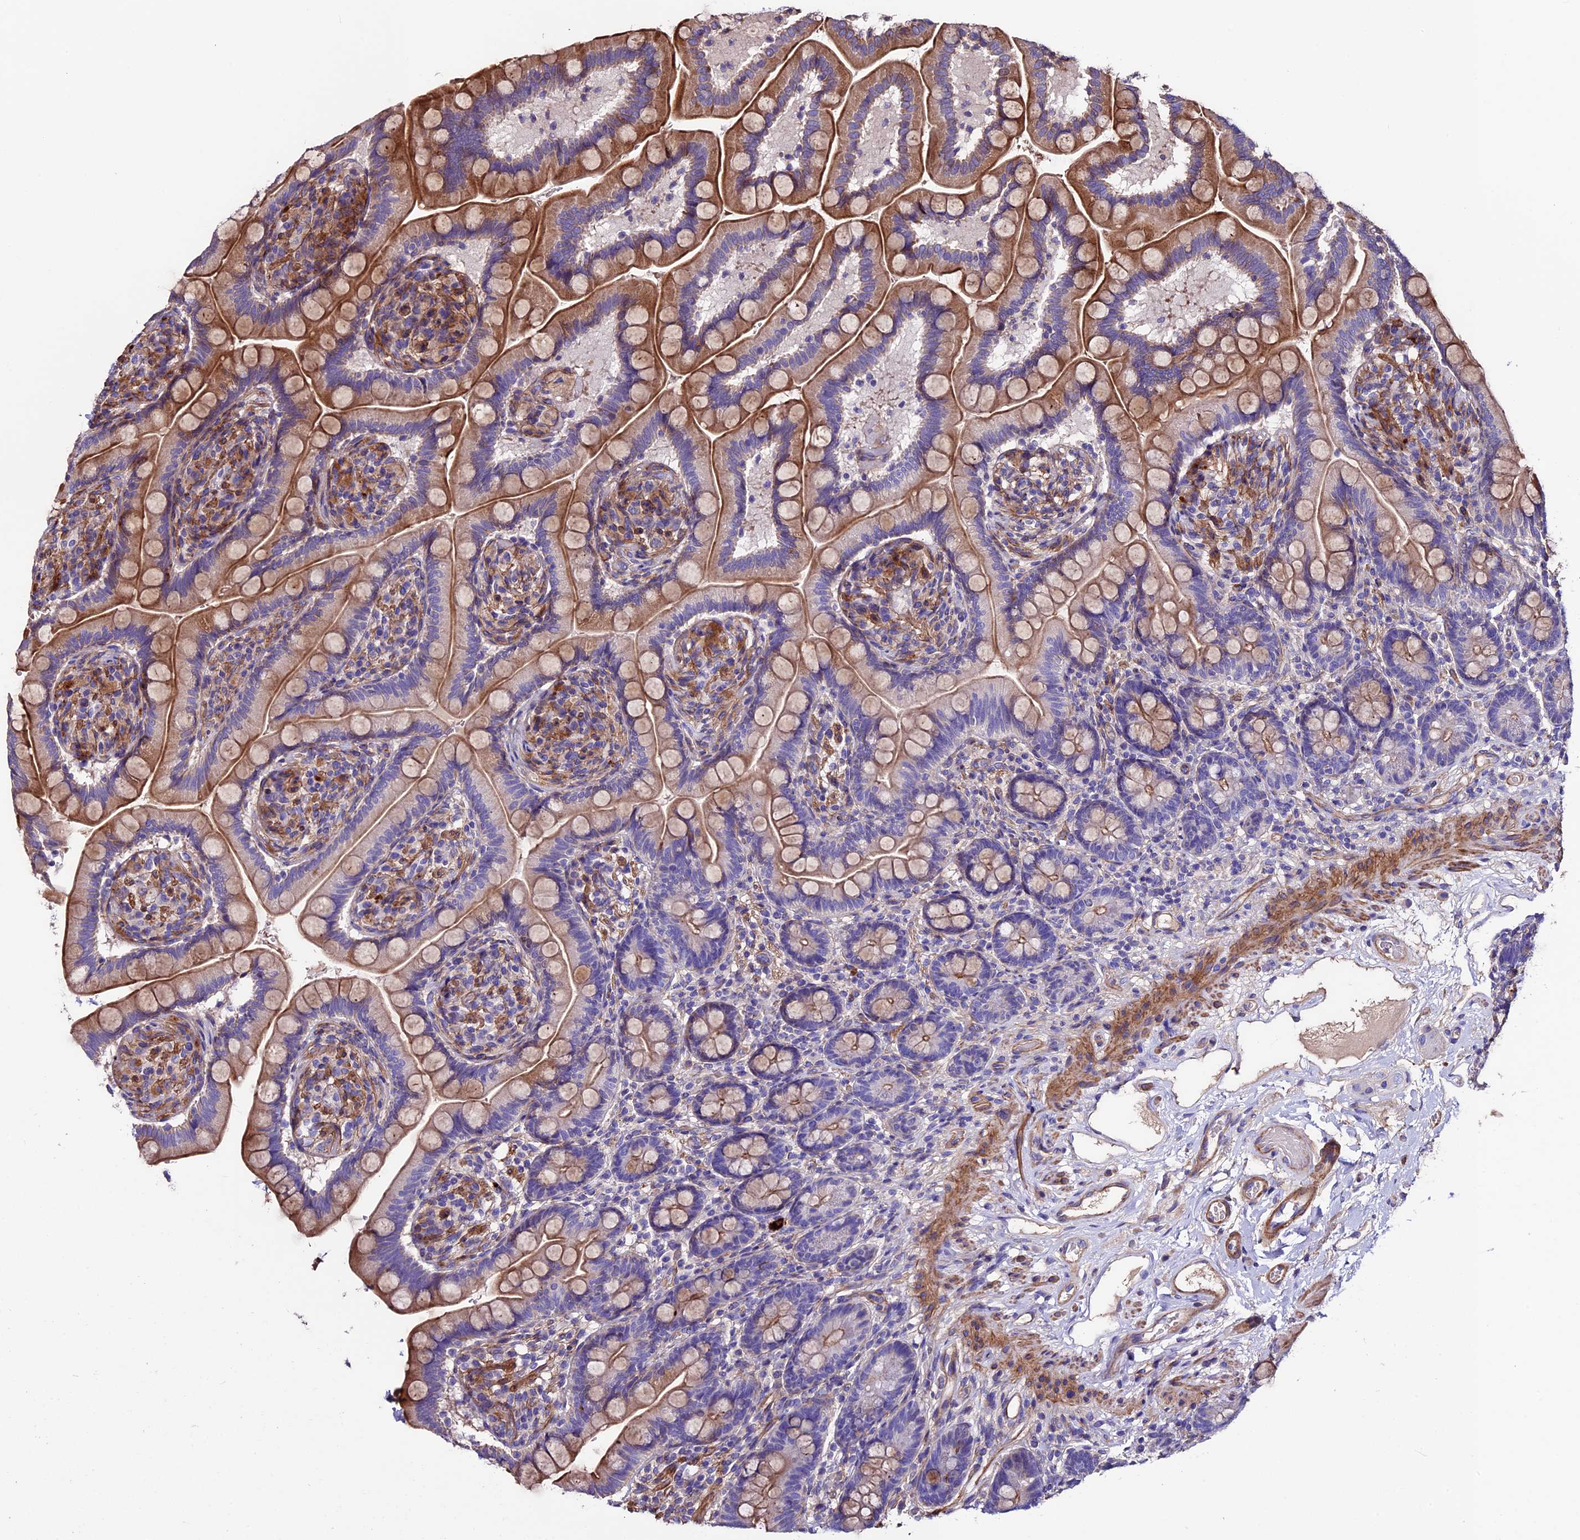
{"staining": {"intensity": "moderate", "quantity": "25%-75%", "location": "cytoplasmic/membranous"}, "tissue": "small intestine", "cell_type": "Glandular cells", "image_type": "normal", "snomed": [{"axis": "morphology", "description": "Normal tissue, NOS"}, {"axis": "topography", "description": "Small intestine"}], "caption": "This photomicrograph exhibits IHC staining of normal small intestine, with medium moderate cytoplasmic/membranous positivity in approximately 25%-75% of glandular cells.", "gene": "EVA1B", "patient": {"sex": "female", "age": 64}}